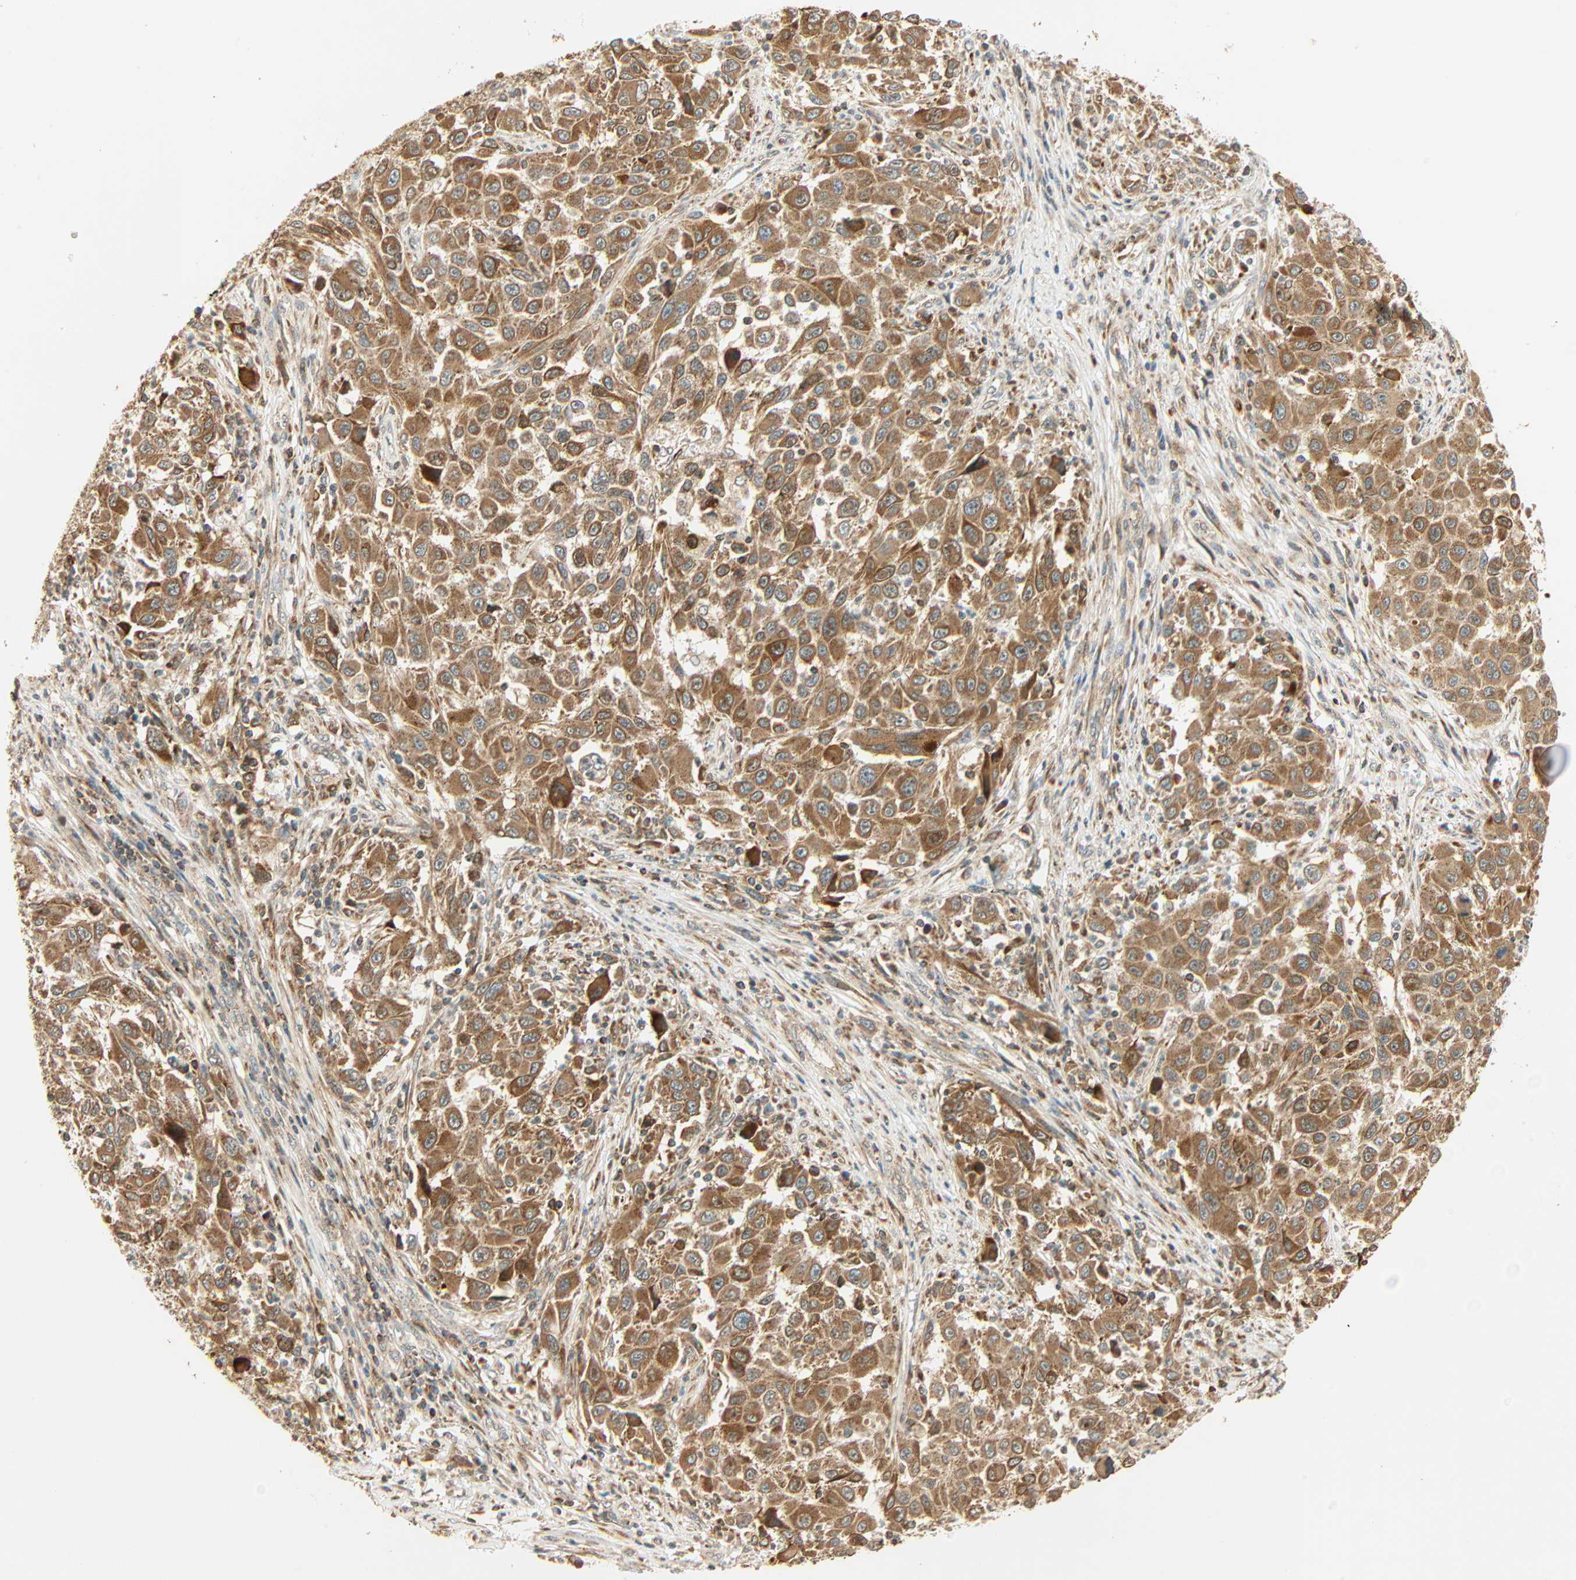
{"staining": {"intensity": "moderate", "quantity": ">75%", "location": "cytoplasmic/membranous"}, "tissue": "melanoma", "cell_type": "Tumor cells", "image_type": "cancer", "snomed": [{"axis": "morphology", "description": "Malignant melanoma, Metastatic site"}, {"axis": "topography", "description": "Lymph node"}], "caption": "This photomicrograph exhibits melanoma stained with immunohistochemistry to label a protein in brown. The cytoplasmic/membranous of tumor cells show moderate positivity for the protein. Nuclei are counter-stained blue.", "gene": "PNPLA6", "patient": {"sex": "male", "age": 61}}